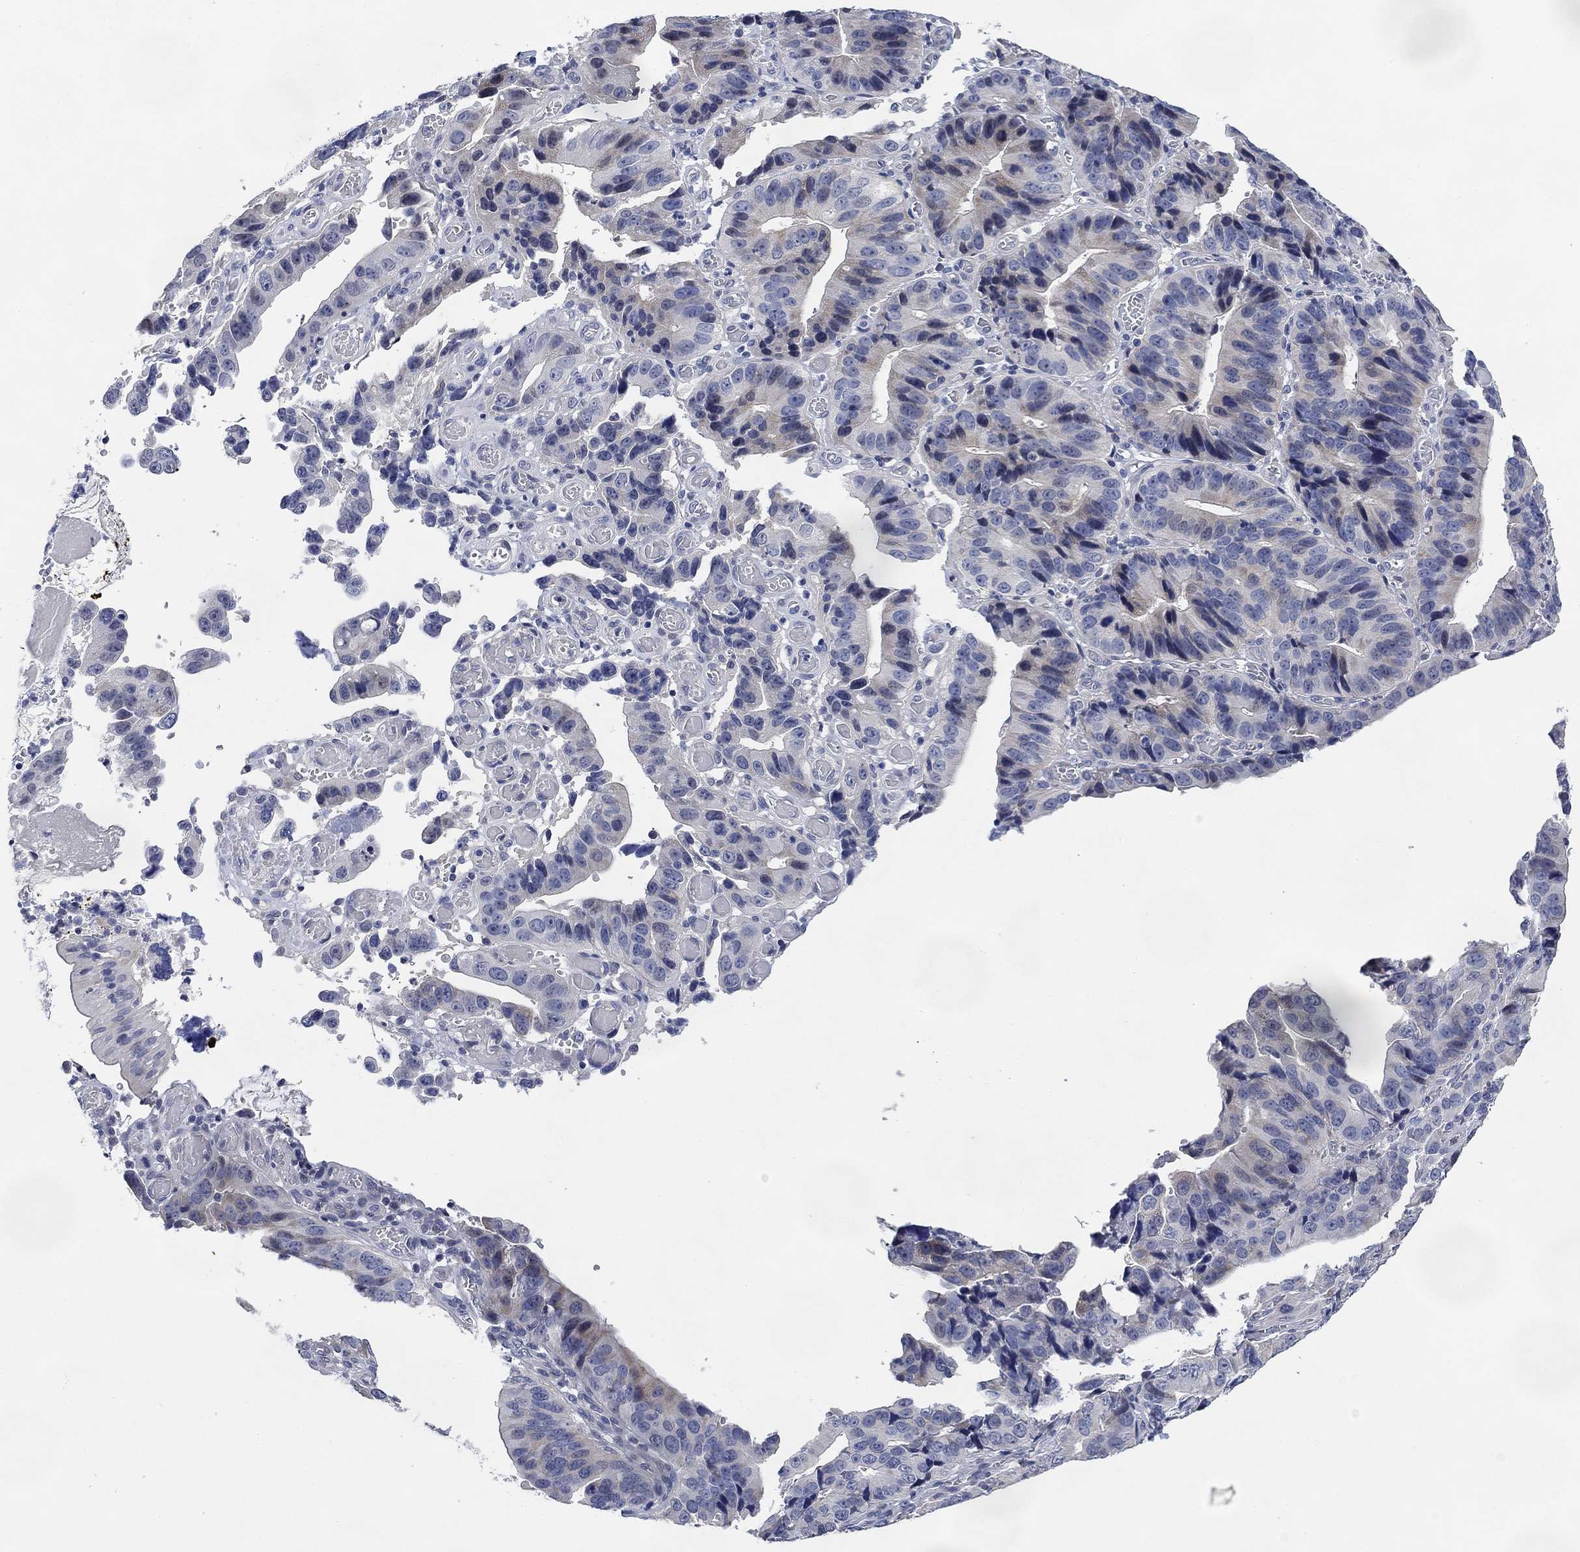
{"staining": {"intensity": "negative", "quantity": "none", "location": "none"}, "tissue": "stomach cancer", "cell_type": "Tumor cells", "image_type": "cancer", "snomed": [{"axis": "morphology", "description": "Adenocarcinoma, NOS"}, {"axis": "topography", "description": "Stomach"}], "caption": "The image demonstrates no significant staining in tumor cells of stomach cancer (adenocarcinoma). The staining was performed using DAB (3,3'-diaminobenzidine) to visualize the protein expression in brown, while the nuclei were stained in blue with hematoxylin (Magnification: 20x).", "gene": "DAZL", "patient": {"sex": "male", "age": 84}}